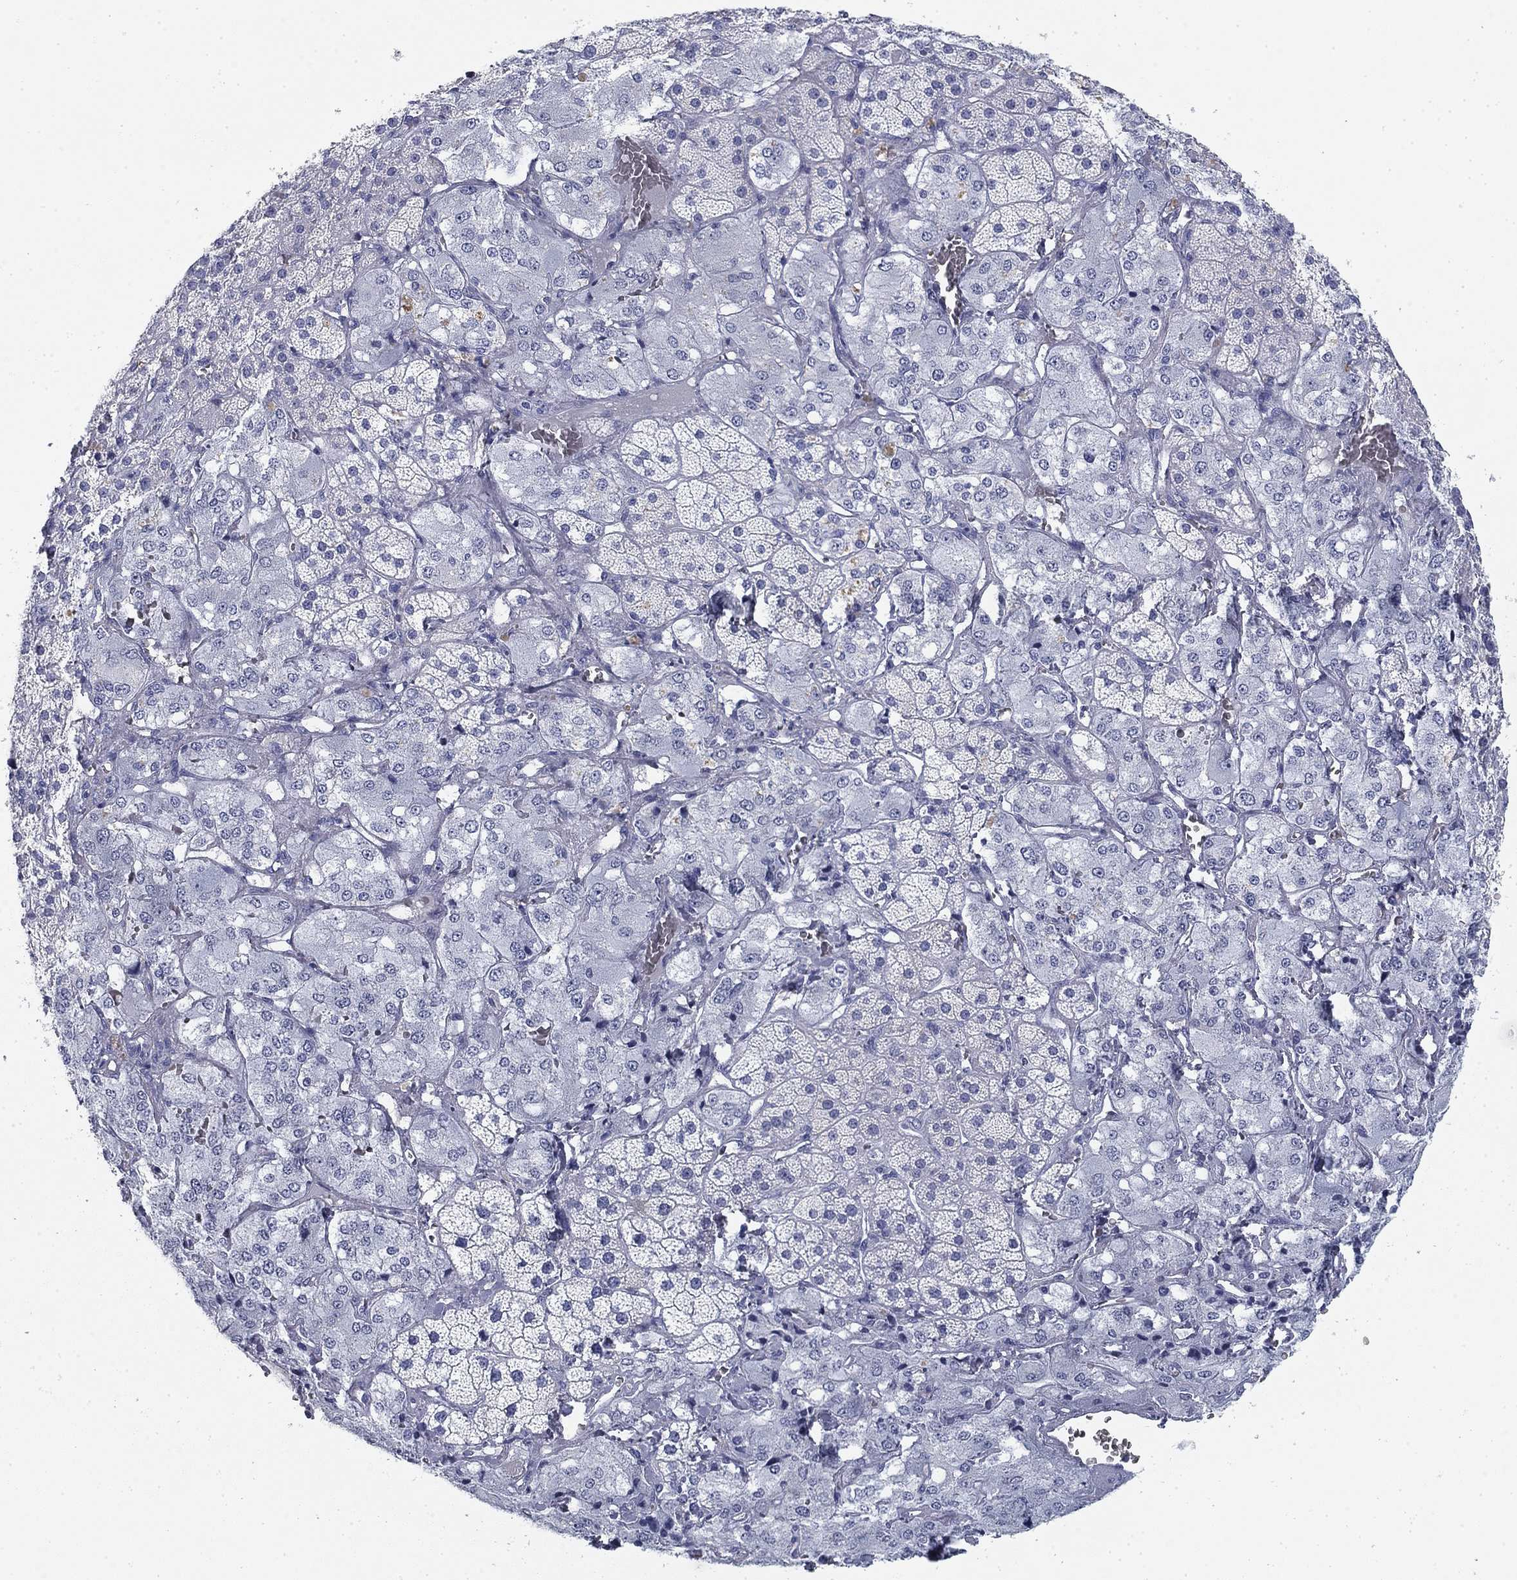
{"staining": {"intensity": "negative", "quantity": "none", "location": "none"}, "tissue": "adrenal gland", "cell_type": "Glandular cells", "image_type": "normal", "snomed": [{"axis": "morphology", "description": "Normal tissue, NOS"}, {"axis": "topography", "description": "Adrenal gland"}], "caption": "This is a micrograph of immunohistochemistry (IHC) staining of unremarkable adrenal gland, which shows no staining in glandular cells.", "gene": "CD79B", "patient": {"sex": "male", "age": 57}}